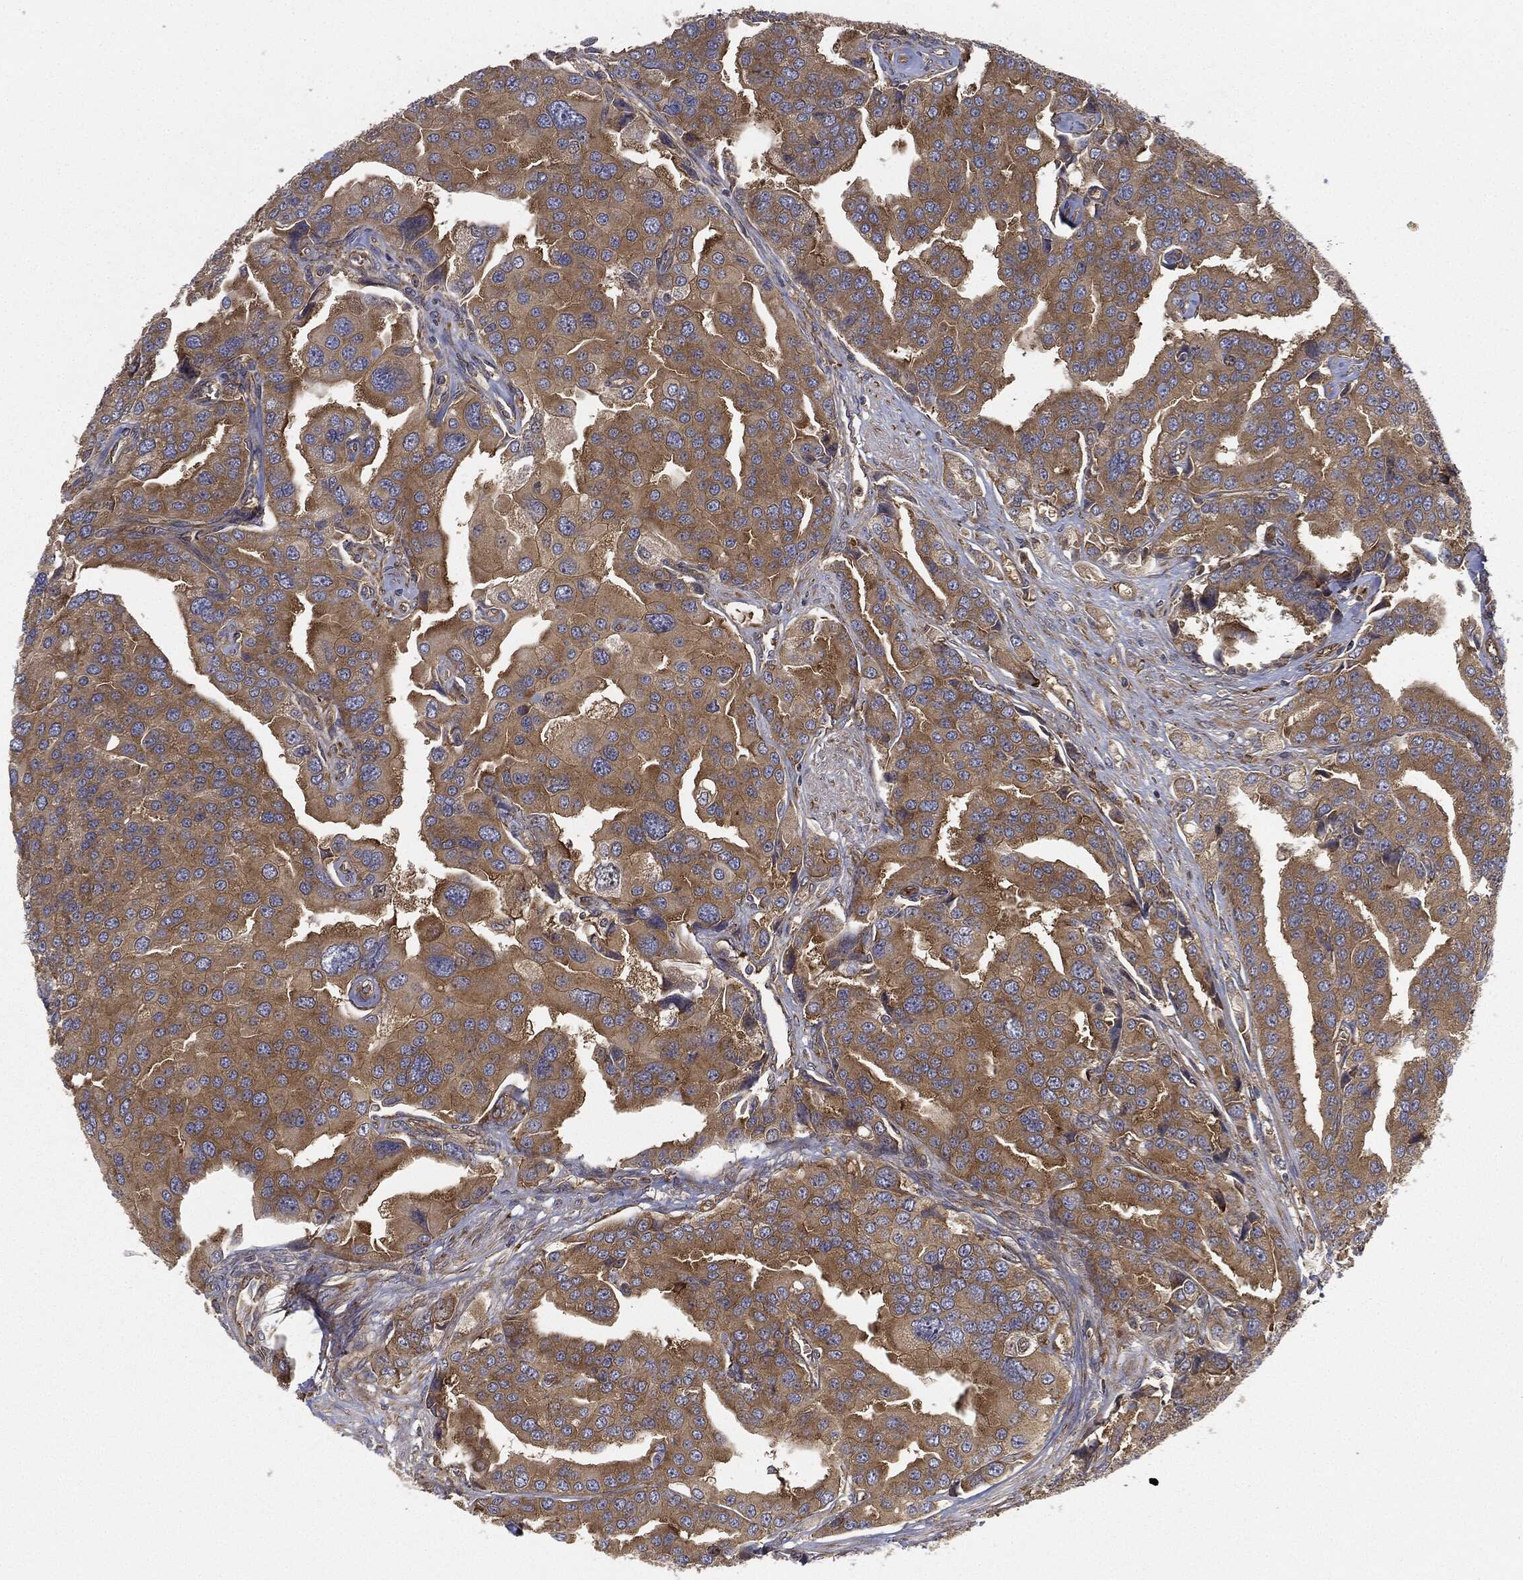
{"staining": {"intensity": "moderate", "quantity": ">75%", "location": "cytoplasmic/membranous"}, "tissue": "prostate cancer", "cell_type": "Tumor cells", "image_type": "cancer", "snomed": [{"axis": "morphology", "description": "Adenocarcinoma, NOS"}, {"axis": "topography", "description": "Prostate and seminal vesicle, NOS"}, {"axis": "topography", "description": "Prostate"}], "caption": "Protein analysis of adenocarcinoma (prostate) tissue exhibits moderate cytoplasmic/membranous staining in approximately >75% of tumor cells.", "gene": "EIF2AK2", "patient": {"sex": "male", "age": 69}}